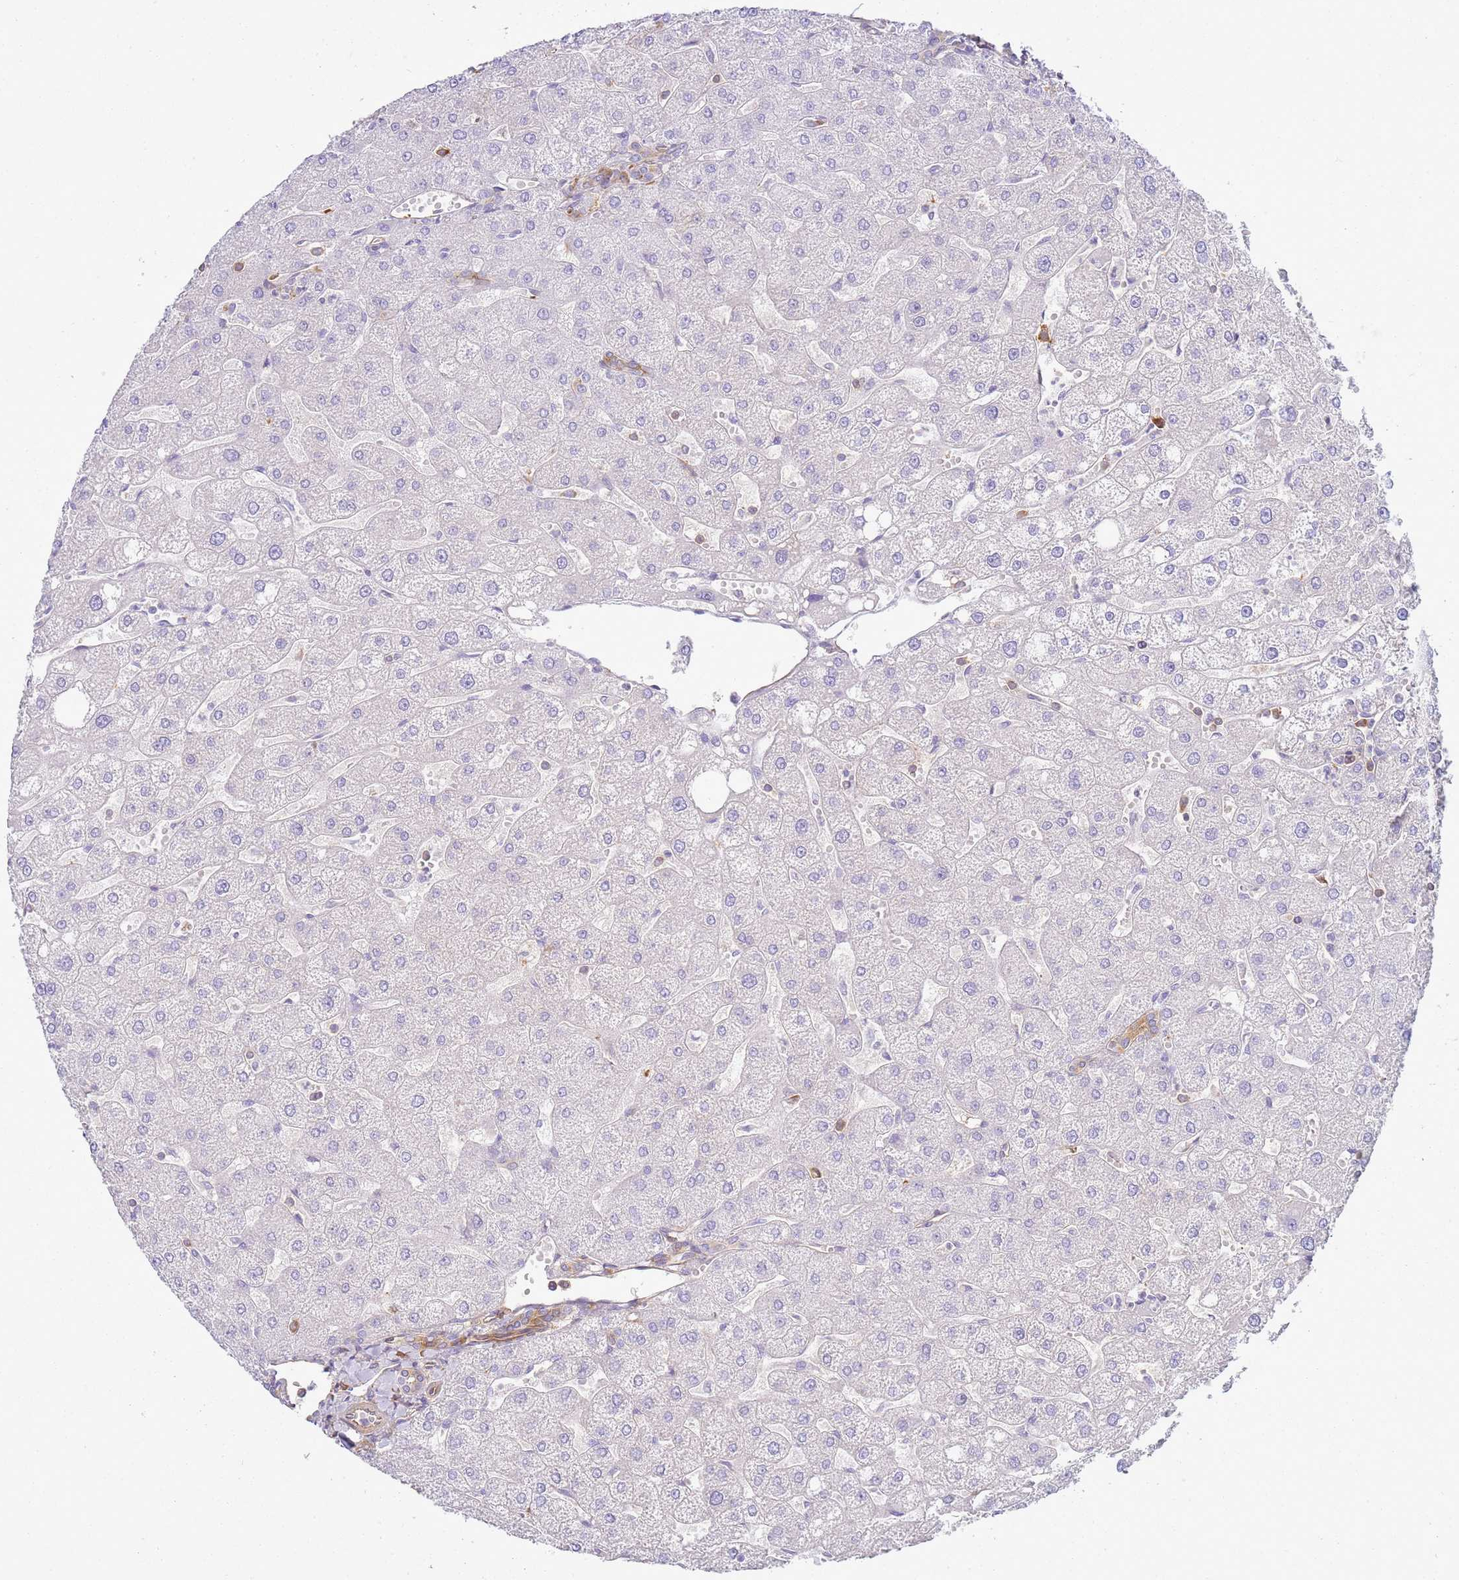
{"staining": {"intensity": "moderate", "quantity": ">75%", "location": "cytoplasmic/membranous"}, "tissue": "liver", "cell_type": "Cholangiocytes", "image_type": "normal", "snomed": [{"axis": "morphology", "description": "Normal tissue, NOS"}, {"axis": "topography", "description": "Liver"}], "caption": "Immunohistochemistry histopathology image of unremarkable liver stained for a protein (brown), which reveals medium levels of moderate cytoplasmic/membranous positivity in about >75% of cholangiocytes.", "gene": "SNX21", "patient": {"sex": "male", "age": 67}}